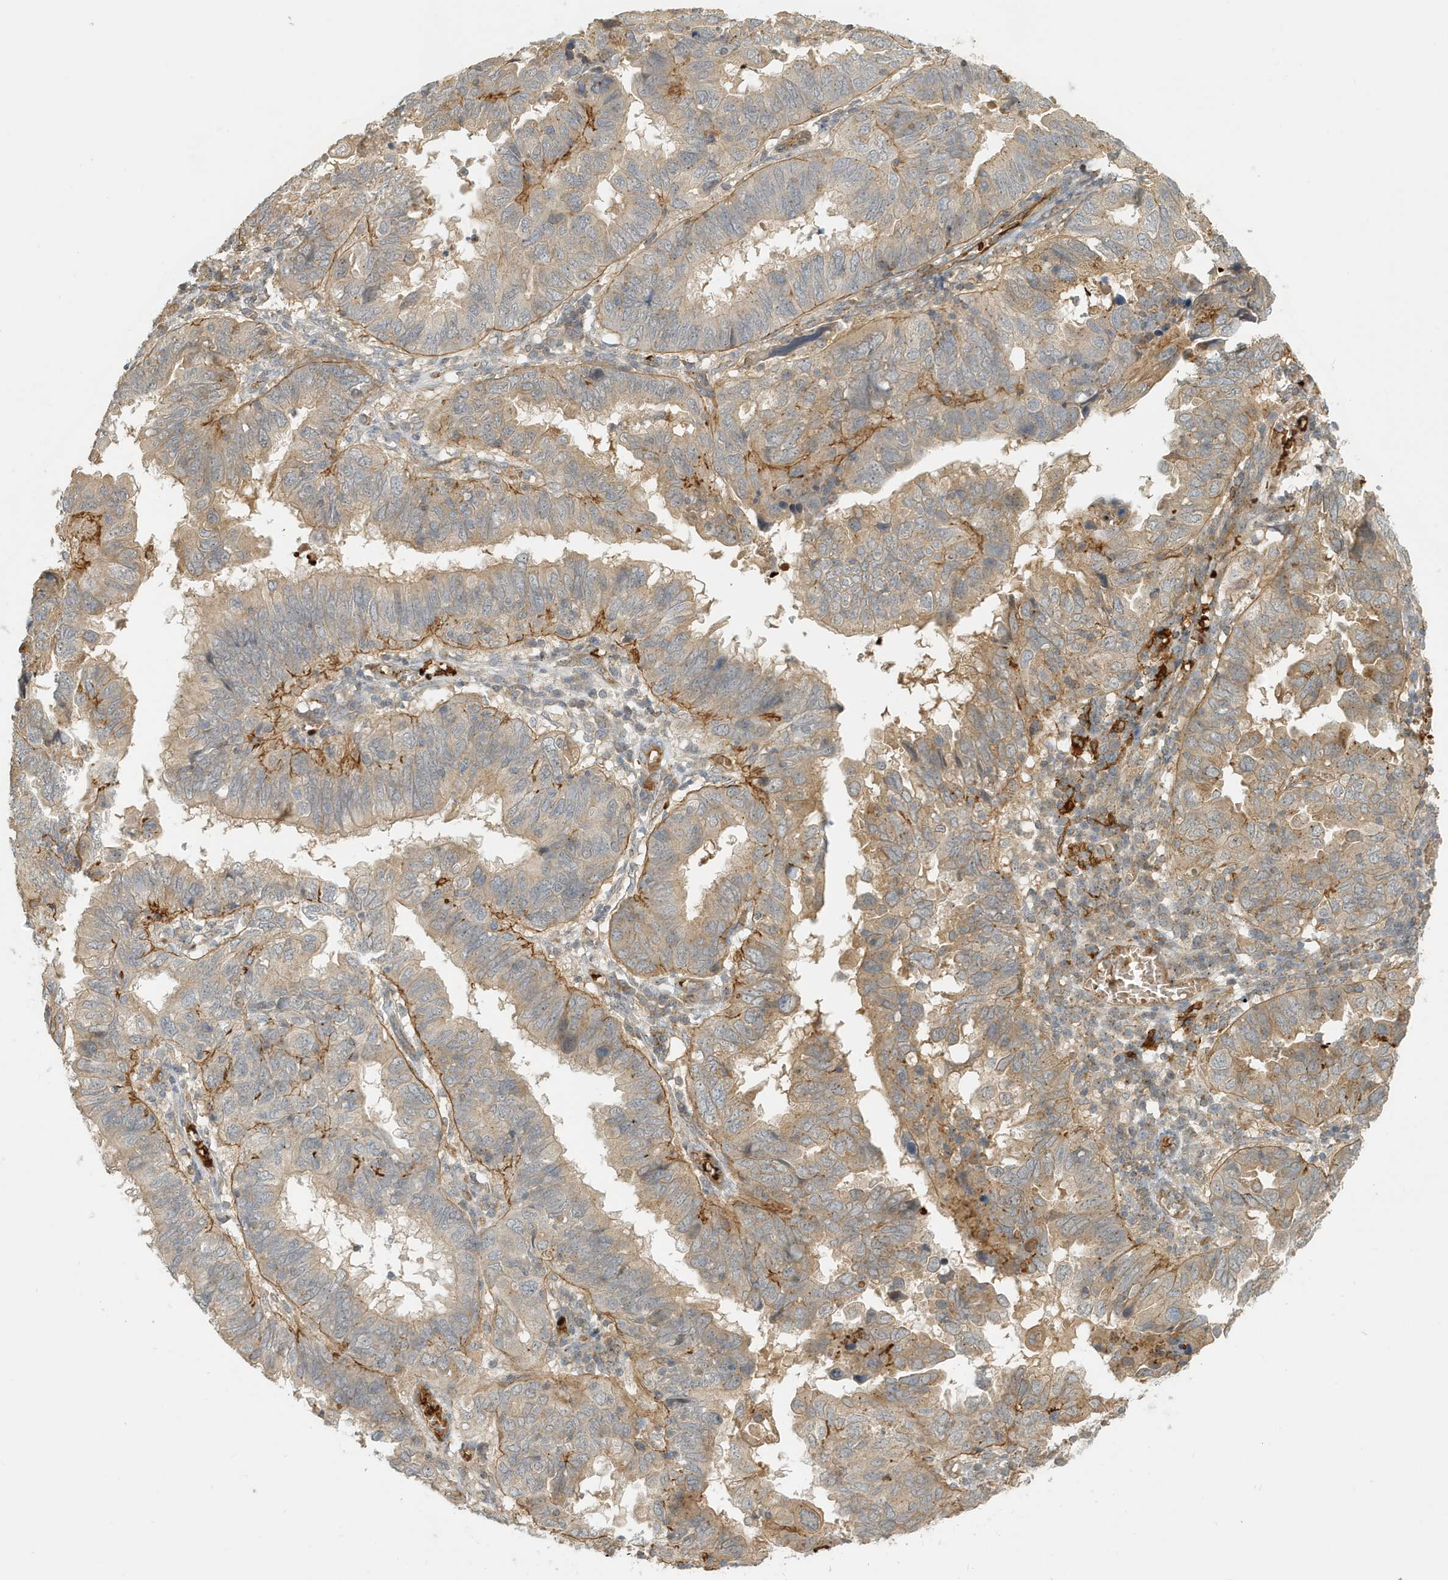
{"staining": {"intensity": "moderate", "quantity": "25%-75%", "location": "cytoplasmic/membranous"}, "tissue": "endometrial cancer", "cell_type": "Tumor cells", "image_type": "cancer", "snomed": [{"axis": "morphology", "description": "Adenocarcinoma, NOS"}, {"axis": "topography", "description": "Uterus"}], "caption": "Protein staining reveals moderate cytoplasmic/membranous staining in about 25%-75% of tumor cells in adenocarcinoma (endometrial).", "gene": "FYCO1", "patient": {"sex": "female", "age": 77}}